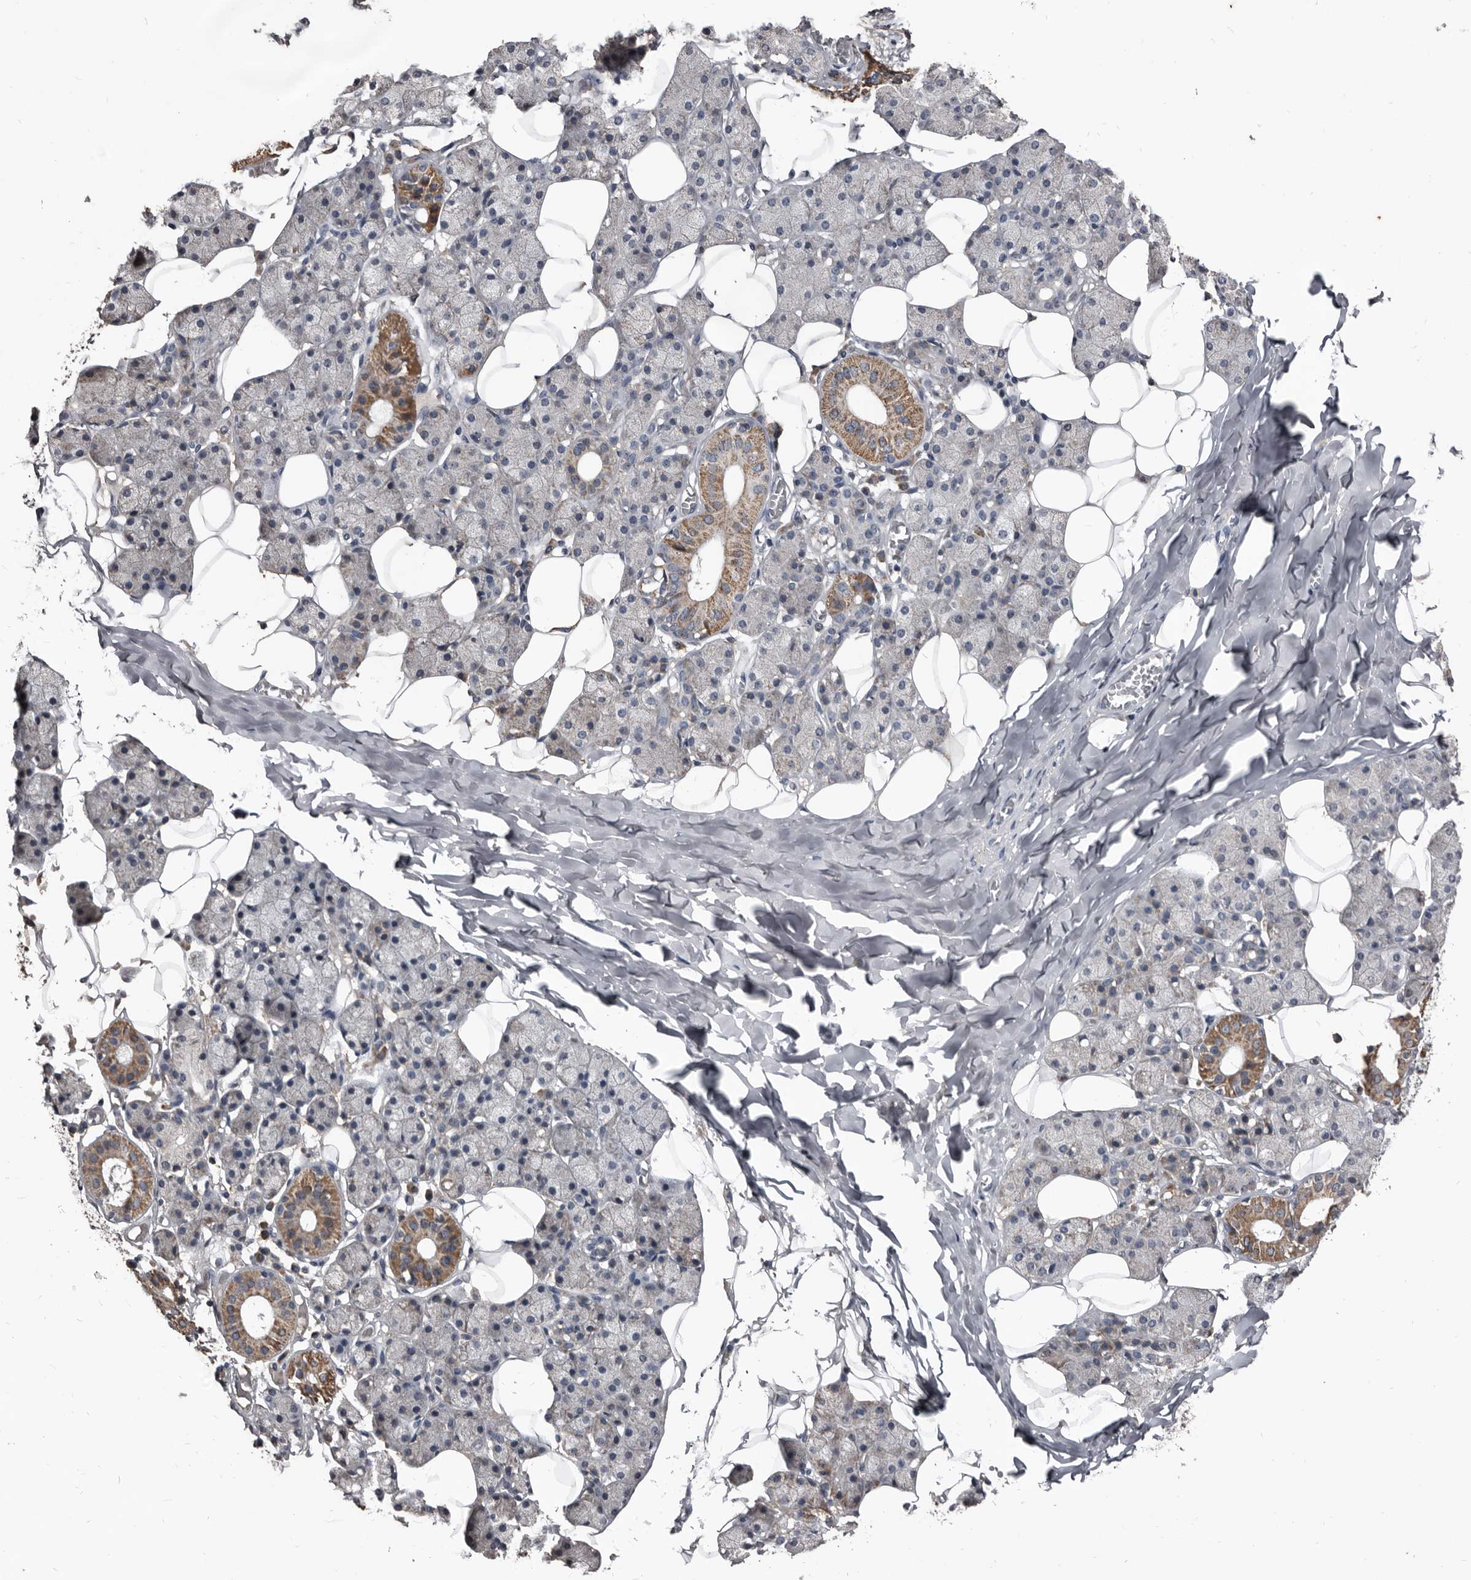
{"staining": {"intensity": "moderate", "quantity": "<25%", "location": "cytoplasmic/membranous"}, "tissue": "salivary gland", "cell_type": "Glandular cells", "image_type": "normal", "snomed": [{"axis": "morphology", "description": "Normal tissue, NOS"}, {"axis": "topography", "description": "Salivary gland"}], "caption": "This micrograph demonstrates unremarkable salivary gland stained with IHC to label a protein in brown. The cytoplasmic/membranous of glandular cells show moderate positivity for the protein. Nuclei are counter-stained blue.", "gene": "GREB1", "patient": {"sex": "female", "age": 33}}